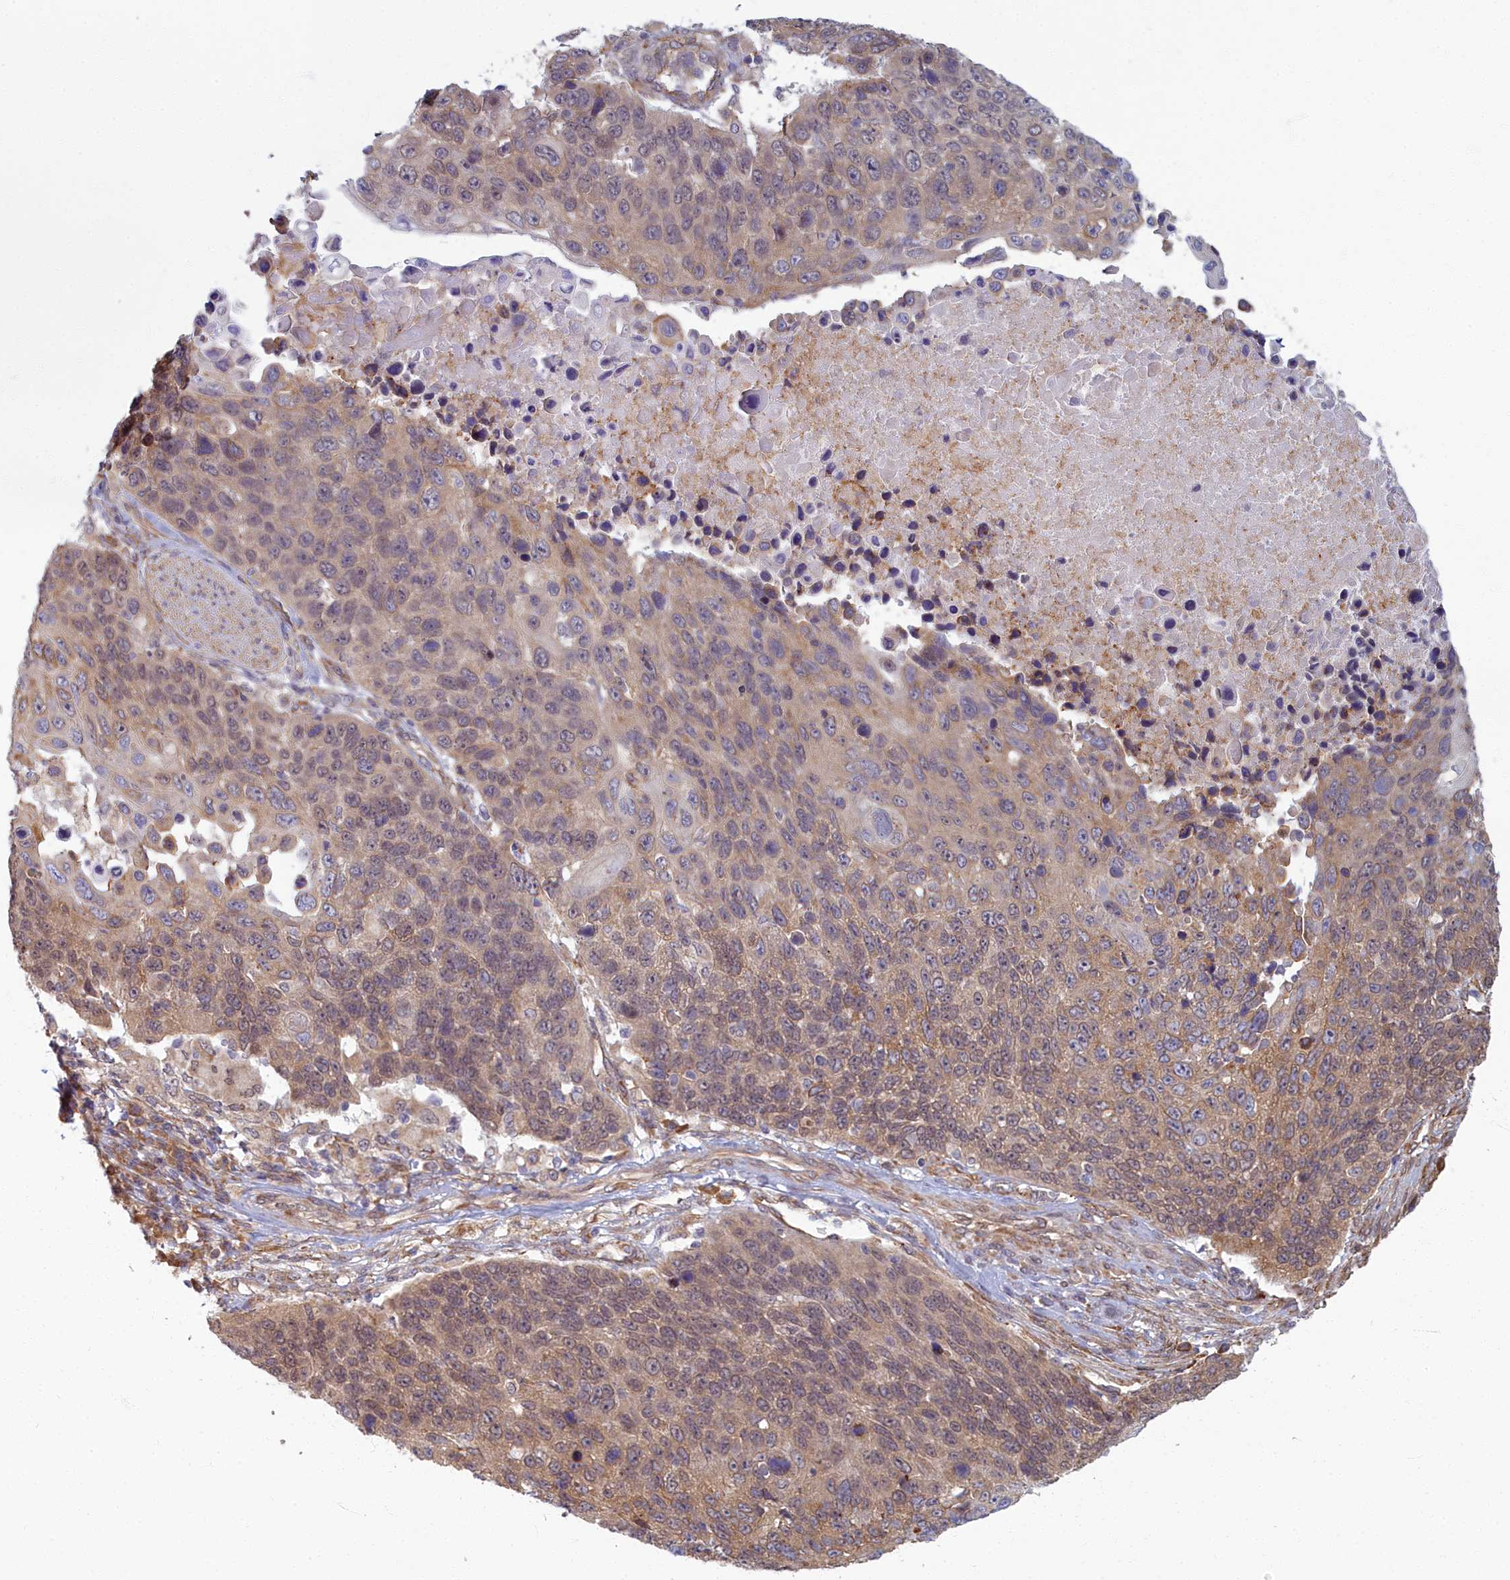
{"staining": {"intensity": "weak", "quantity": "25%-75%", "location": "cytoplasmic/membranous,nuclear"}, "tissue": "lung cancer", "cell_type": "Tumor cells", "image_type": "cancer", "snomed": [{"axis": "morphology", "description": "Normal tissue, NOS"}, {"axis": "morphology", "description": "Squamous cell carcinoma, NOS"}, {"axis": "topography", "description": "Lymph node"}, {"axis": "topography", "description": "Lung"}], "caption": "Lung cancer stained for a protein (brown) displays weak cytoplasmic/membranous and nuclear positive staining in about 25%-75% of tumor cells.", "gene": "MAK16", "patient": {"sex": "male", "age": 66}}